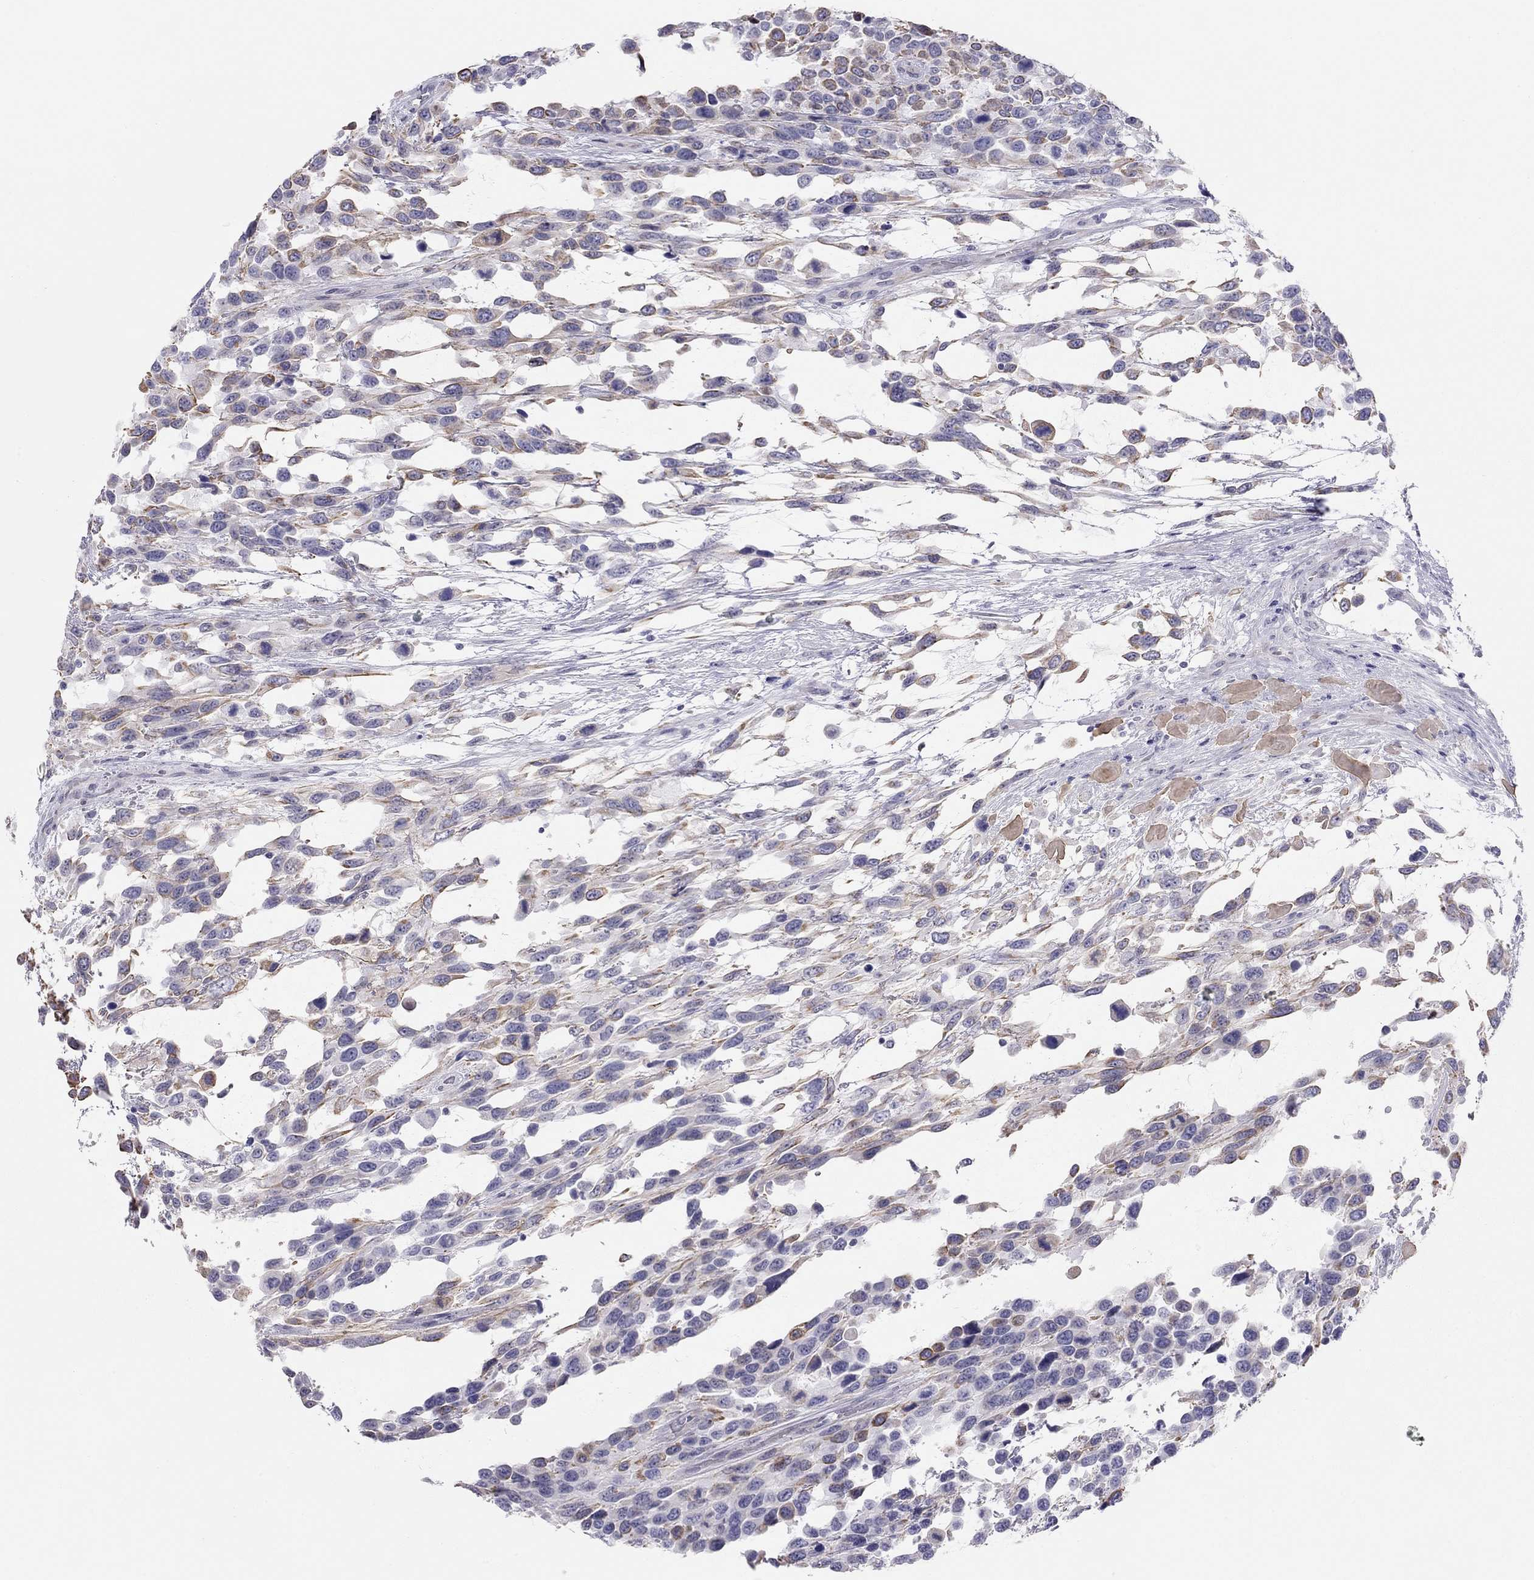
{"staining": {"intensity": "weak", "quantity": ">75%", "location": "cytoplasmic/membranous"}, "tissue": "urothelial cancer", "cell_type": "Tumor cells", "image_type": "cancer", "snomed": [{"axis": "morphology", "description": "Urothelial carcinoma, High grade"}, {"axis": "topography", "description": "Urinary bladder"}], "caption": "Urothelial cancer stained with immunohistochemistry displays weak cytoplasmic/membranous positivity in about >75% of tumor cells. (brown staining indicates protein expression, while blue staining denotes nuclei).", "gene": "KCNV2", "patient": {"sex": "female", "age": 70}}